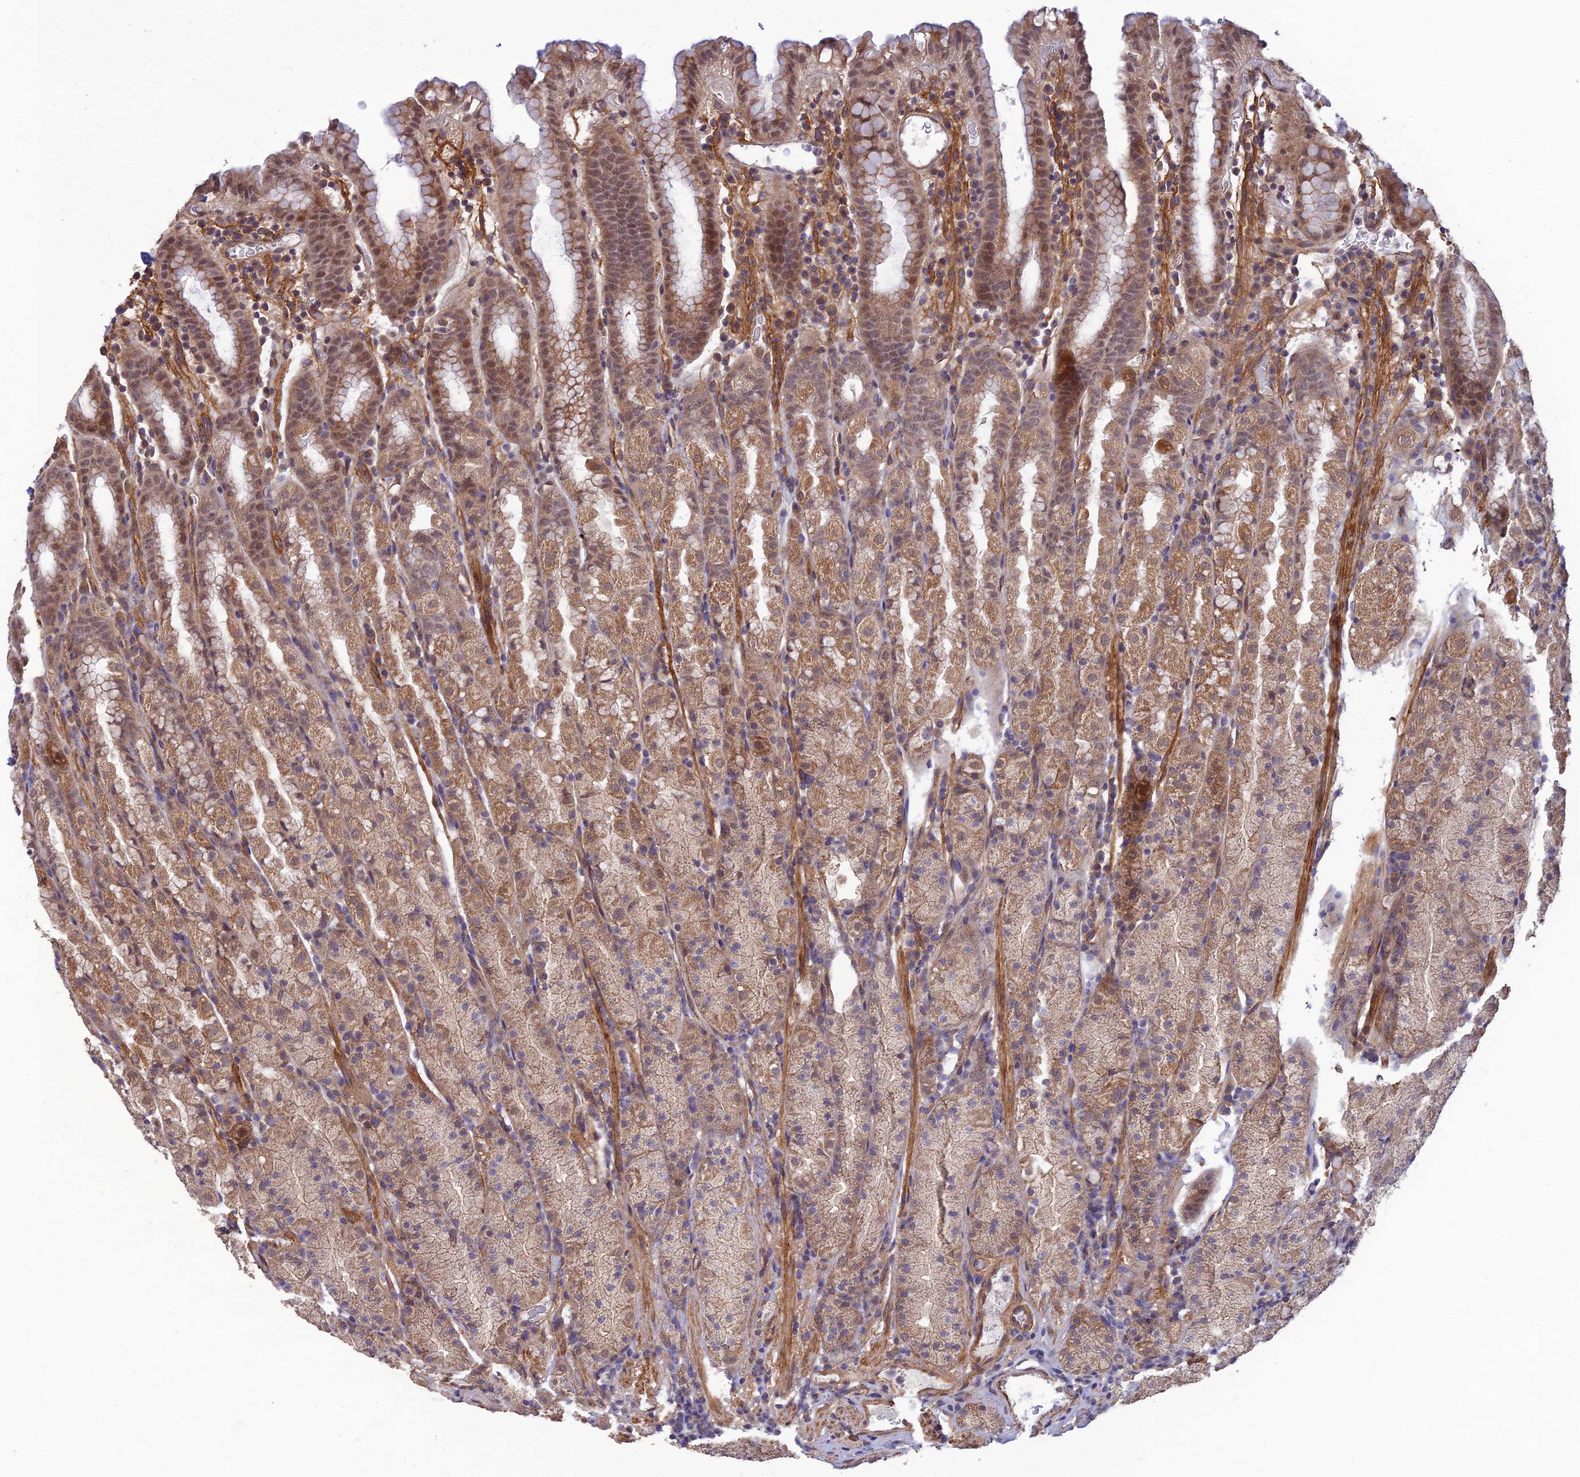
{"staining": {"intensity": "moderate", "quantity": ">75%", "location": "cytoplasmic/membranous,nuclear"}, "tissue": "stomach", "cell_type": "Glandular cells", "image_type": "normal", "snomed": [{"axis": "morphology", "description": "Normal tissue, NOS"}, {"axis": "topography", "description": "Stomach, upper"}, {"axis": "topography", "description": "Stomach, lower"}, {"axis": "topography", "description": "Small intestine"}], "caption": "This image shows IHC staining of normal stomach, with medium moderate cytoplasmic/membranous,nuclear staining in approximately >75% of glandular cells.", "gene": "PAGR1", "patient": {"sex": "male", "age": 68}}